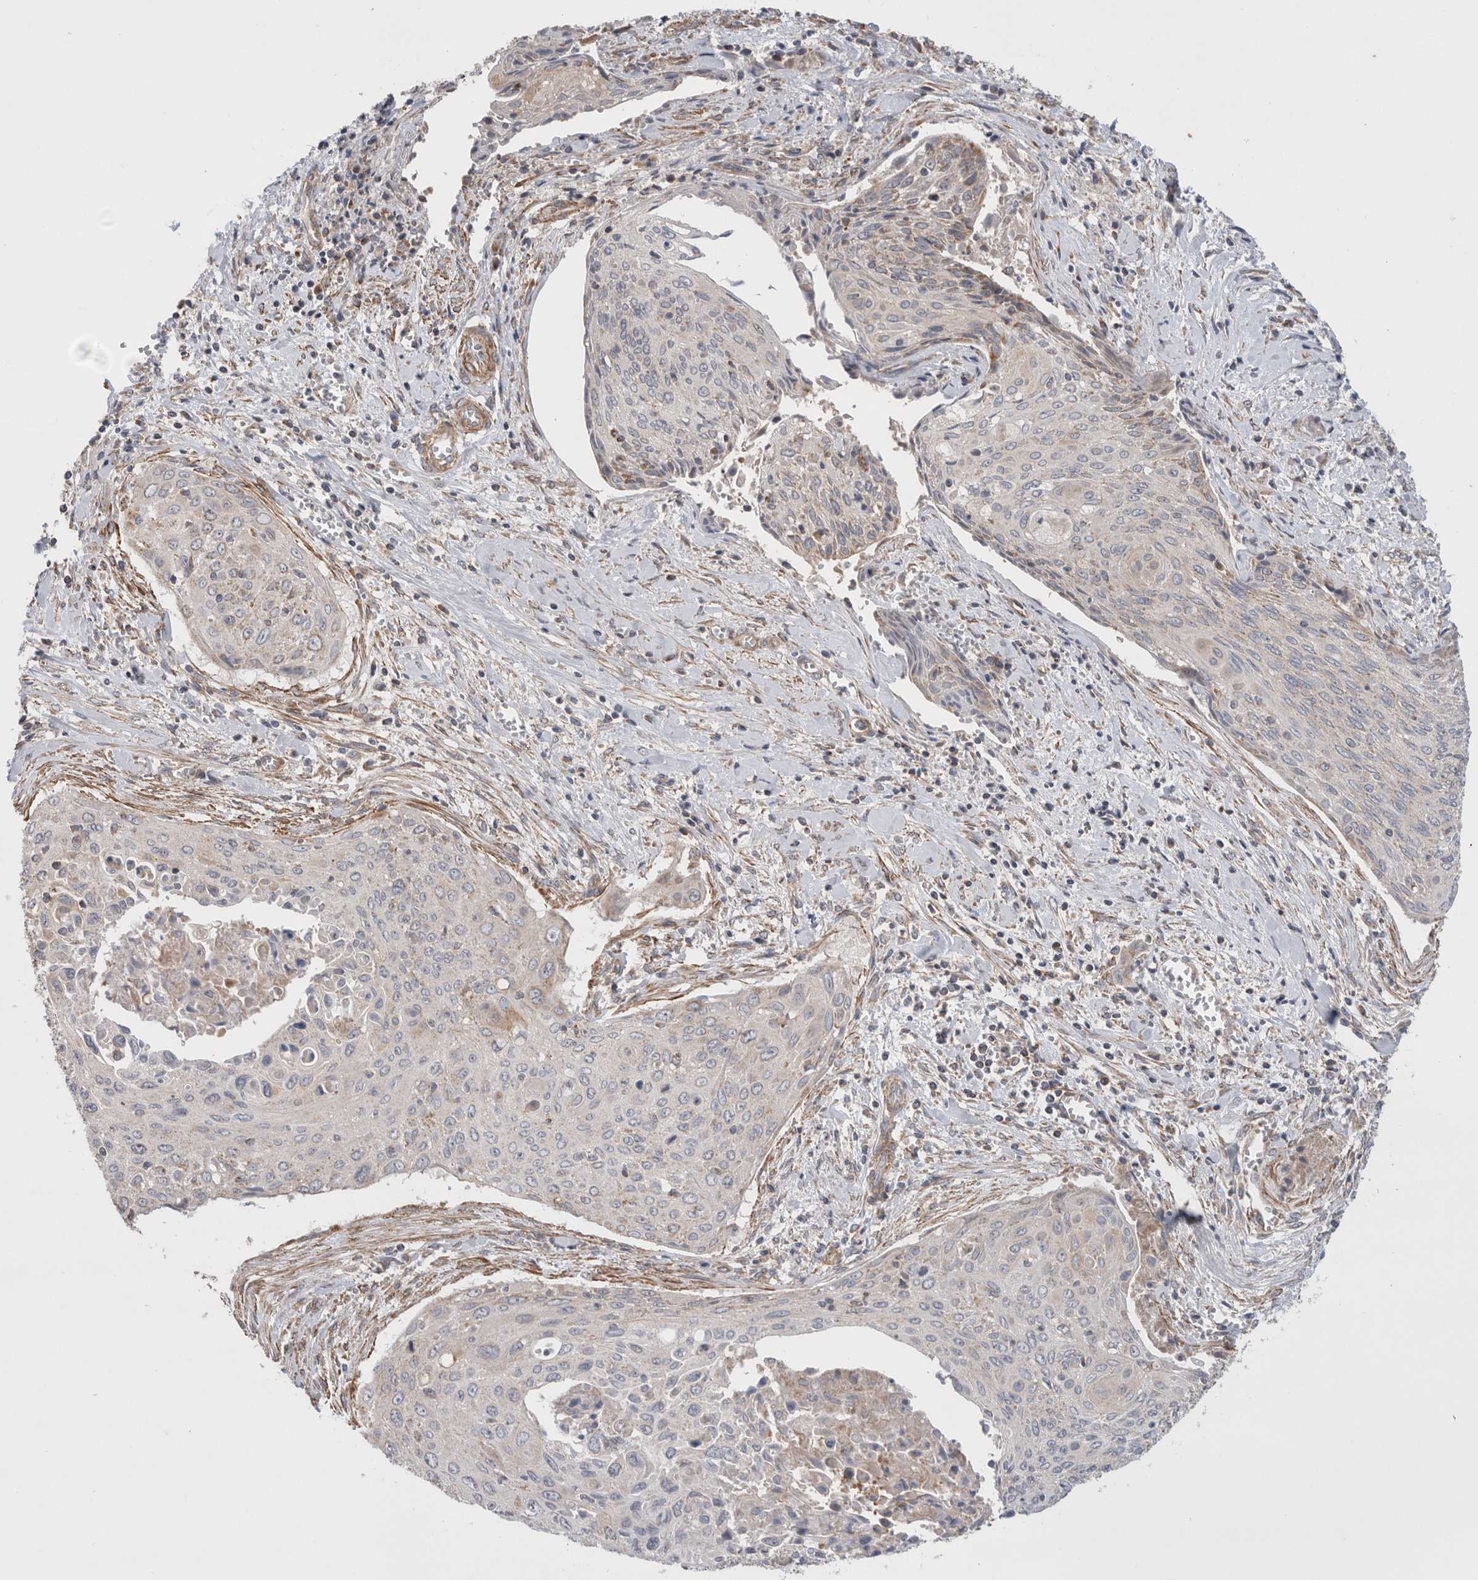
{"staining": {"intensity": "weak", "quantity": "<25%", "location": "cytoplasmic/membranous"}, "tissue": "cervical cancer", "cell_type": "Tumor cells", "image_type": "cancer", "snomed": [{"axis": "morphology", "description": "Squamous cell carcinoma, NOS"}, {"axis": "topography", "description": "Cervix"}], "caption": "There is no significant positivity in tumor cells of cervical cancer. The staining is performed using DAB brown chromogen with nuclei counter-stained in using hematoxylin.", "gene": "MRPS28", "patient": {"sex": "female", "age": 55}}